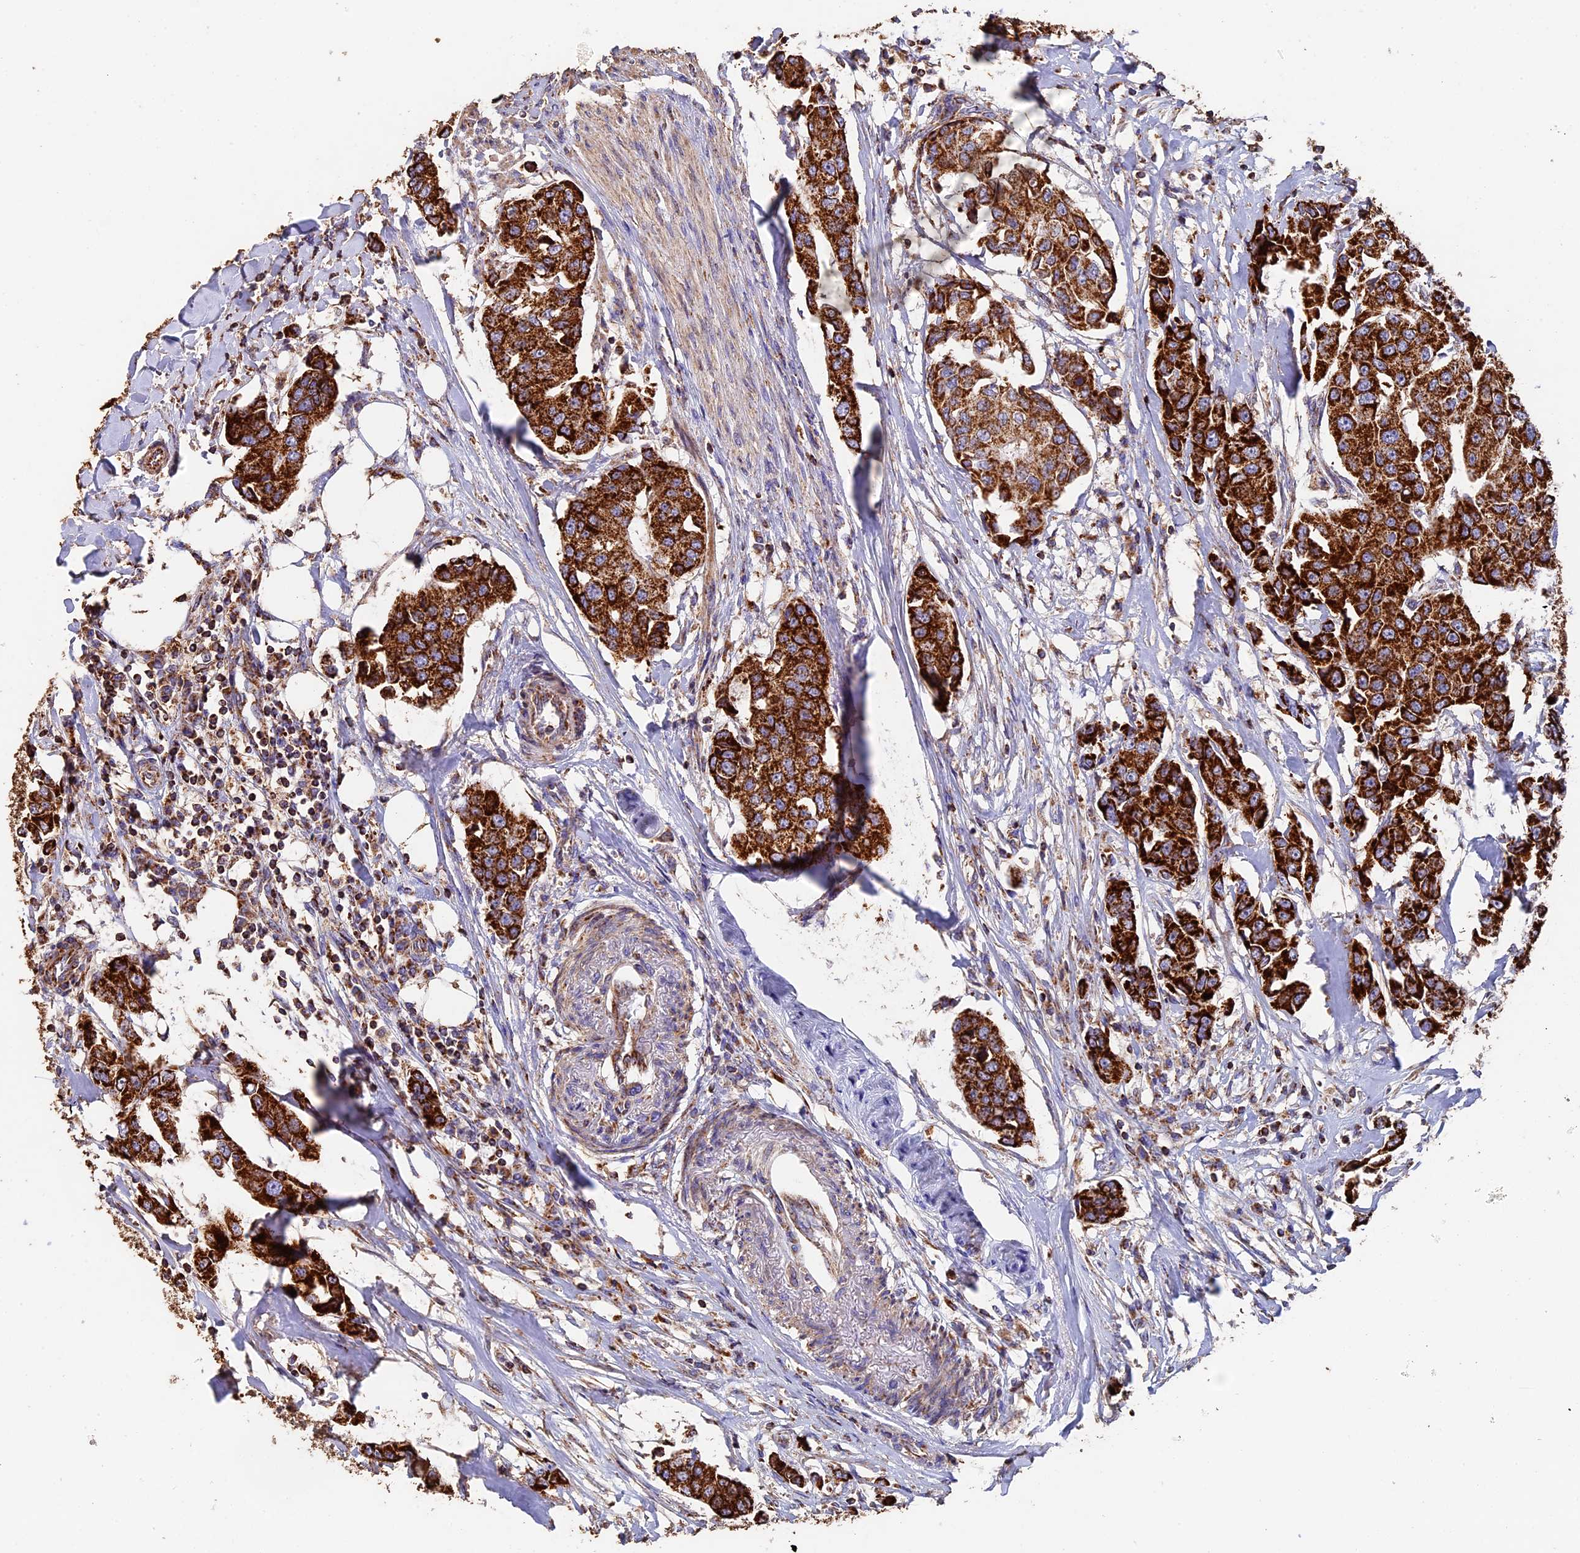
{"staining": {"intensity": "strong", "quantity": ">75%", "location": "cytoplasmic/membranous"}, "tissue": "breast cancer", "cell_type": "Tumor cells", "image_type": "cancer", "snomed": [{"axis": "morphology", "description": "Duct carcinoma"}, {"axis": "topography", "description": "Breast"}], "caption": "An immunohistochemistry (IHC) micrograph of tumor tissue is shown. Protein staining in brown labels strong cytoplasmic/membranous positivity in breast cancer within tumor cells. The protein is shown in brown color, while the nuclei are stained blue.", "gene": "ADAT1", "patient": {"sex": "female", "age": 80}}